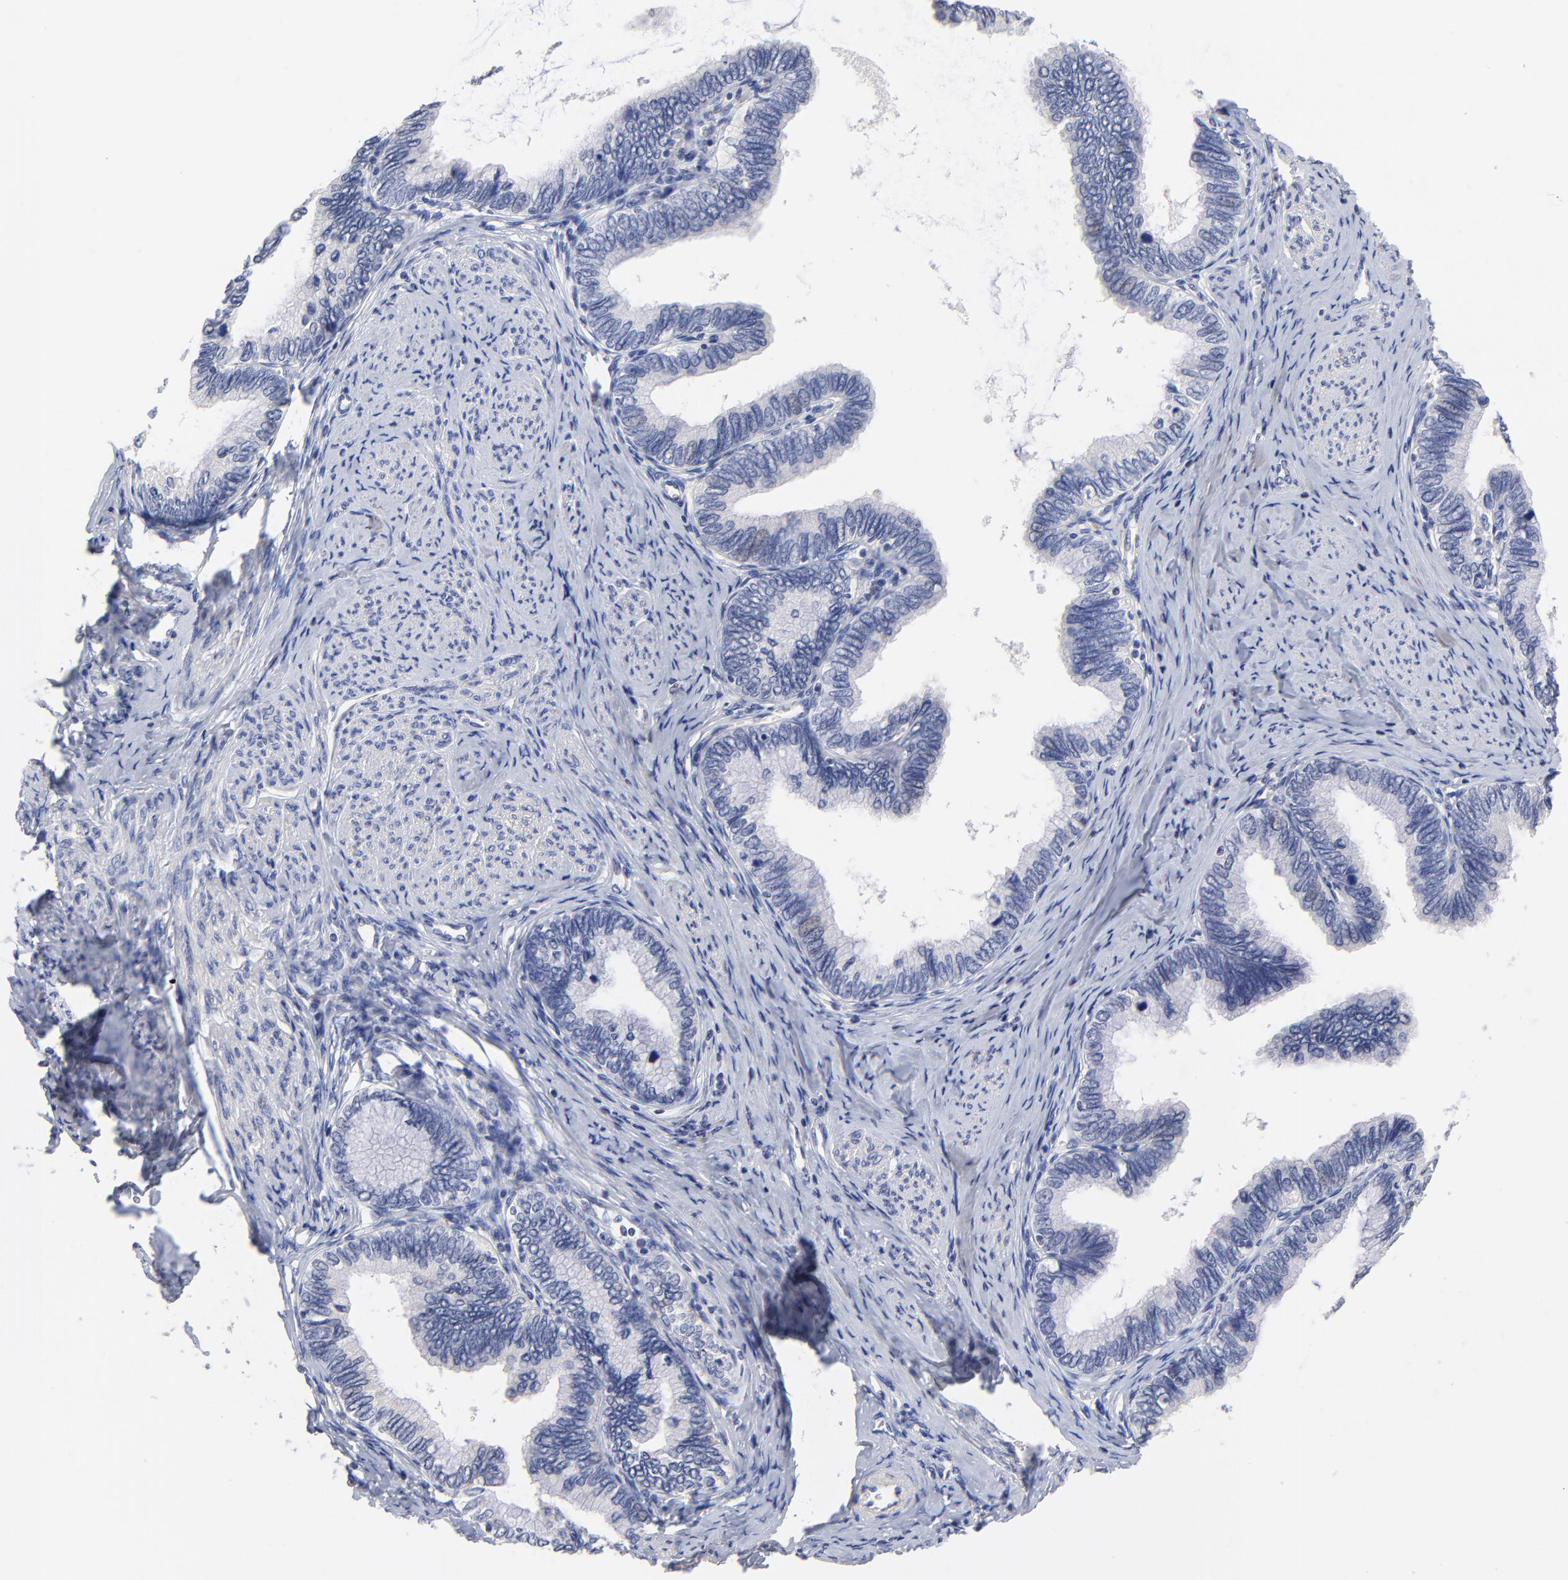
{"staining": {"intensity": "negative", "quantity": "none", "location": "none"}, "tissue": "cervical cancer", "cell_type": "Tumor cells", "image_type": "cancer", "snomed": [{"axis": "morphology", "description": "Adenocarcinoma, NOS"}, {"axis": "topography", "description": "Cervix"}], "caption": "This is a micrograph of immunohistochemistry staining of cervical adenocarcinoma, which shows no expression in tumor cells. (DAB IHC, high magnification).", "gene": "TWNK", "patient": {"sex": "female", "age": 49}}